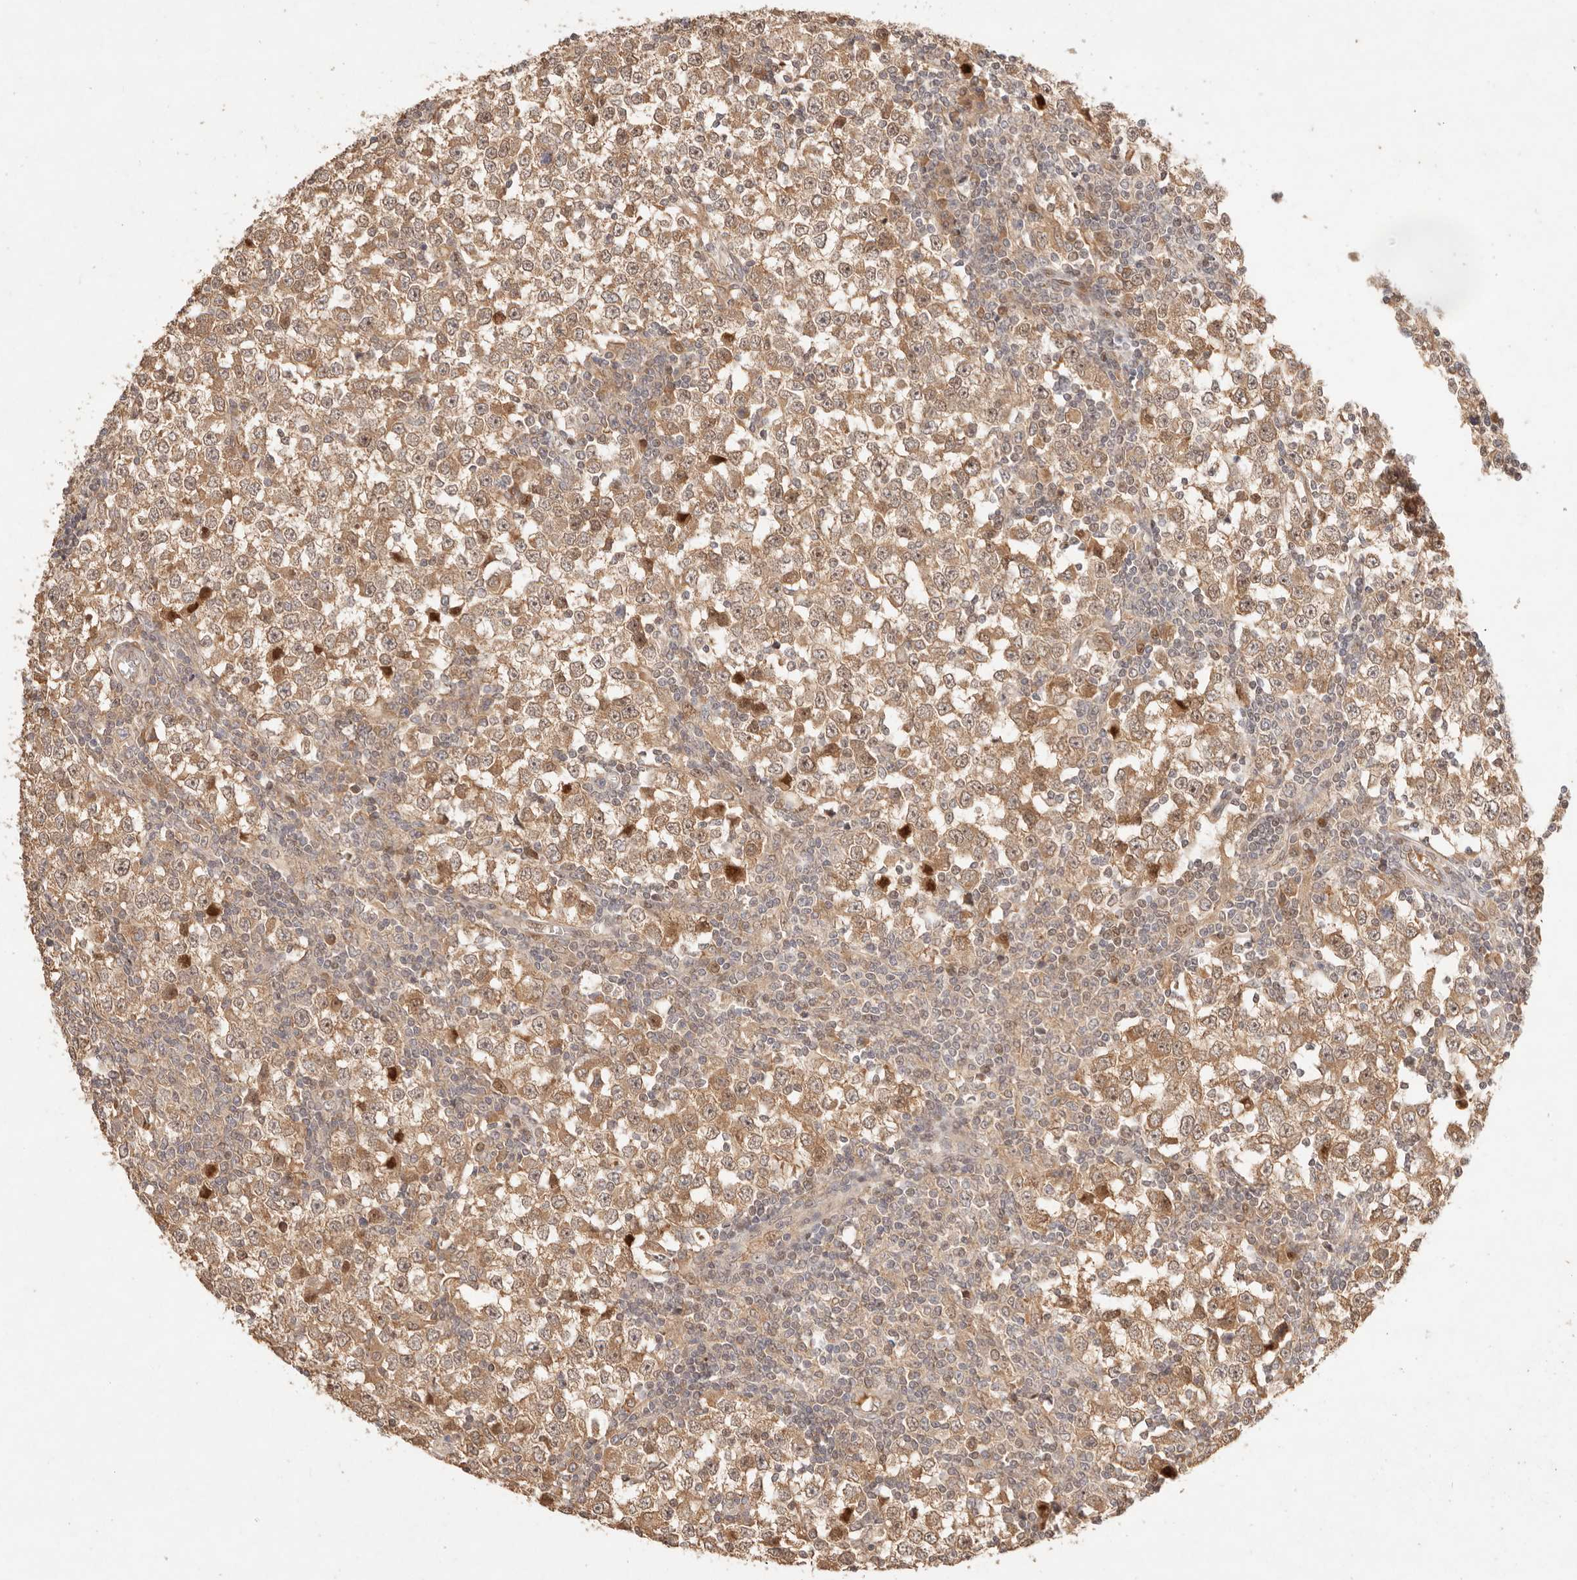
{"staining": {"intensity": "moderate", "quantity": ">75%", "location": "cytoplasmic/membranous"}, "tissue": "testis cancer", "cell_type": "Tumor cells", "image_type": "cancer", "snomed": [{"axis": "morphology", "description": "Seminoma, NOS"}, {"axis": "topography", "description": "Testis"}], "caption": "Immunohistochemical staining of human testis seminoma reveals medium levels of moderate cytoplasmic/membranous protein expression in about >75% of tumor cells.", "gene": "PHLDA3", "patient": {"sex": "male", "age": 65}}